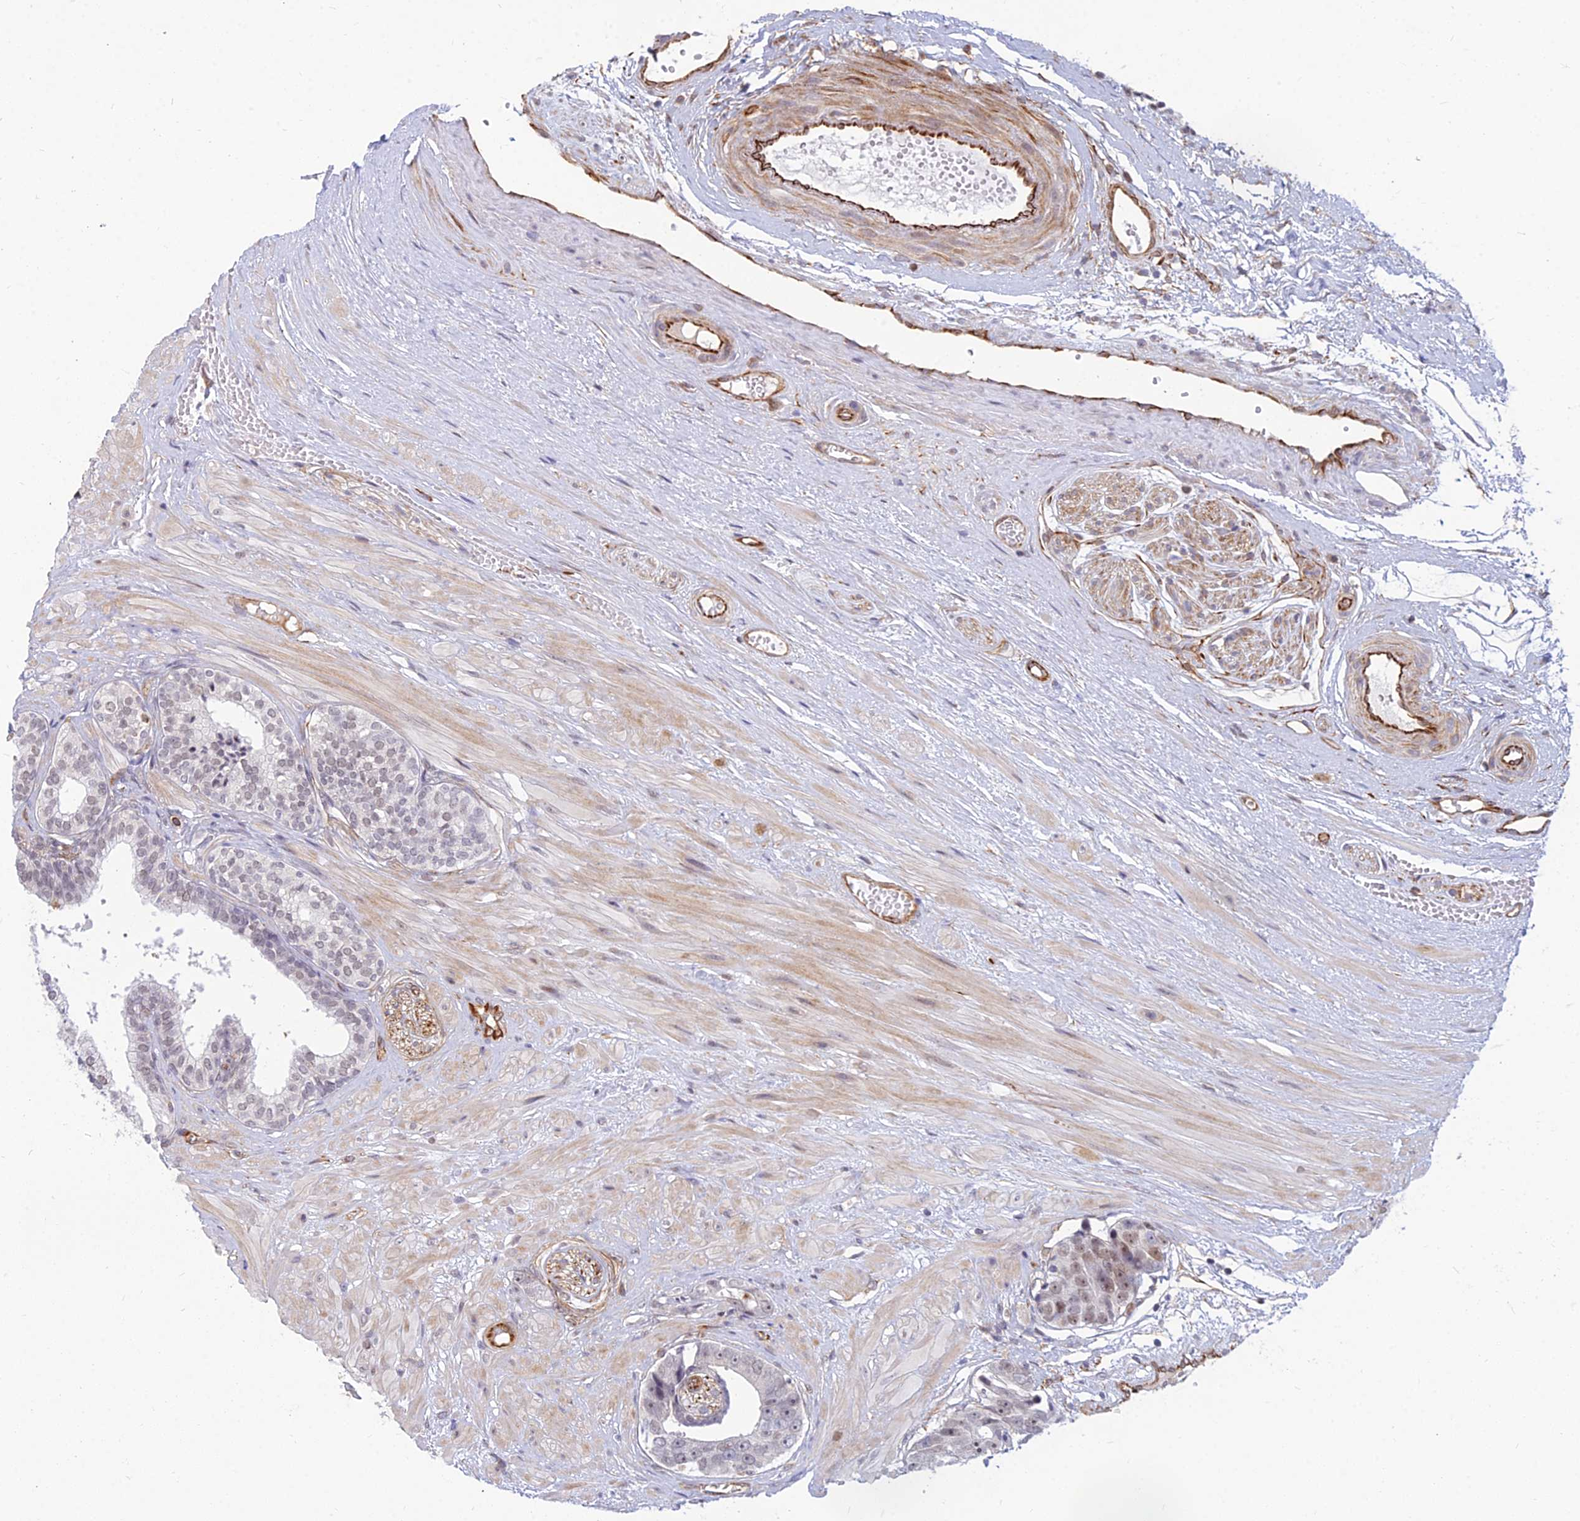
{"staining": {"intensity": "weak", "quantity": ">75%", "location": "nuclear"}, "tissue": "prostate cancer", "cell_type": "Tumor cells", "image_type": "cancer", "snomed": [{"axis": "morphology", "description": "Adenocarcinoma, High grade"}, {"axis": "topography", "description": "Prostate"}], "caption": "Prostate cancer (adenocarcinoma (high-grade)) tissue demonstrates weak nuclear expression in about >75% of tumor cells, visualized by immunohistochemistry. Immunohistochemistry stains the protein in brown and the nuclei are stained blue.", "gene": "SAPCD2", "patient": {"sex": "male", "age": 71}}